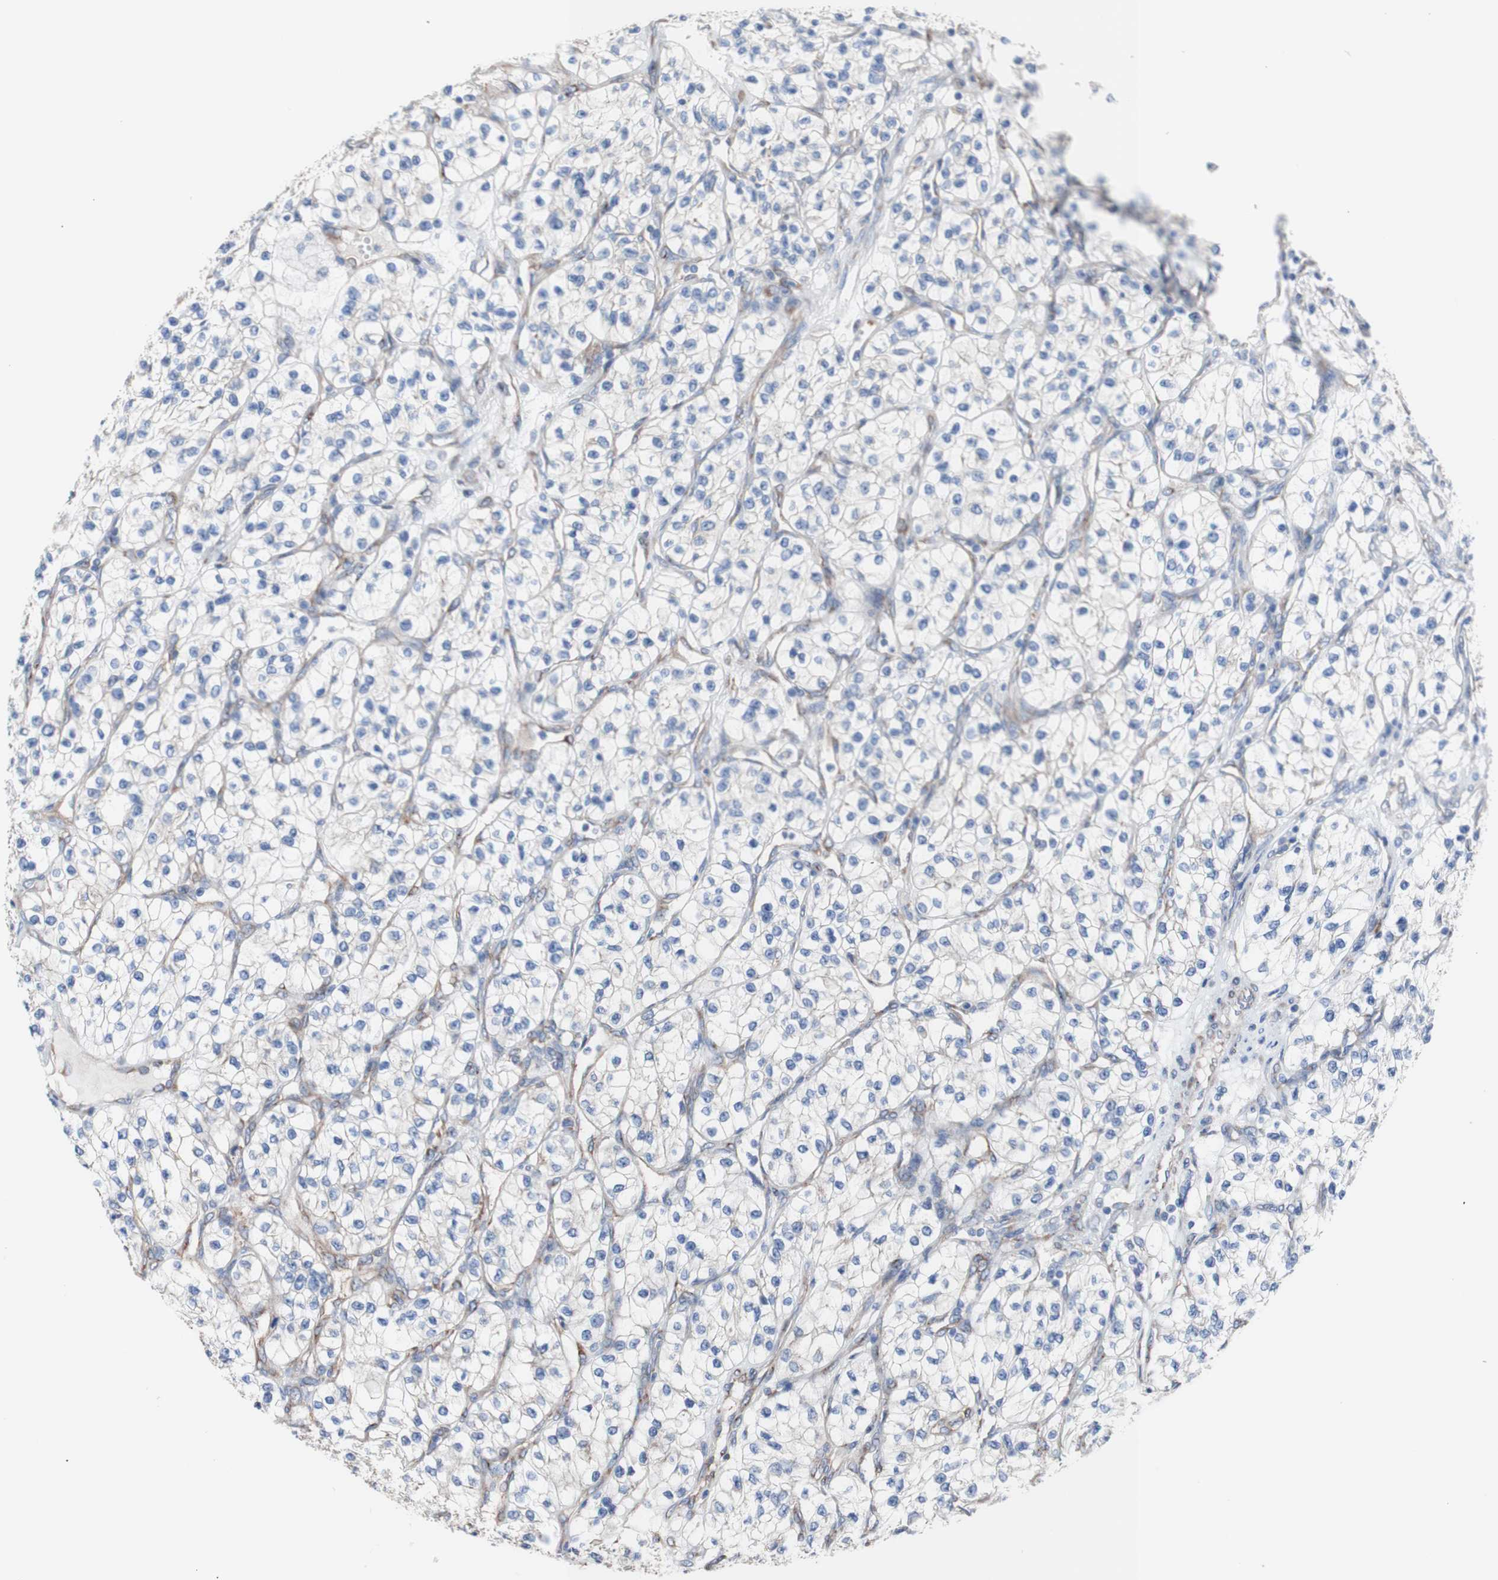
{"staining": {"intensity": "negative", "quantity": "none", "location": "none"}, "tissue": "renal cancer", "cell_type": "Tumor cells", "image_type": "cancer", "snomed": [{"axis": "morphology", "description": "Adenocarcinoma, NOS"}, {"axis": "topography", "description": "Kidney"}], "caption": "There is no significant positivity in tumor cells of adenocarcinoma (renal).", "gene": "LRIG3", "patient": {"sex": "female", "age": 57}}